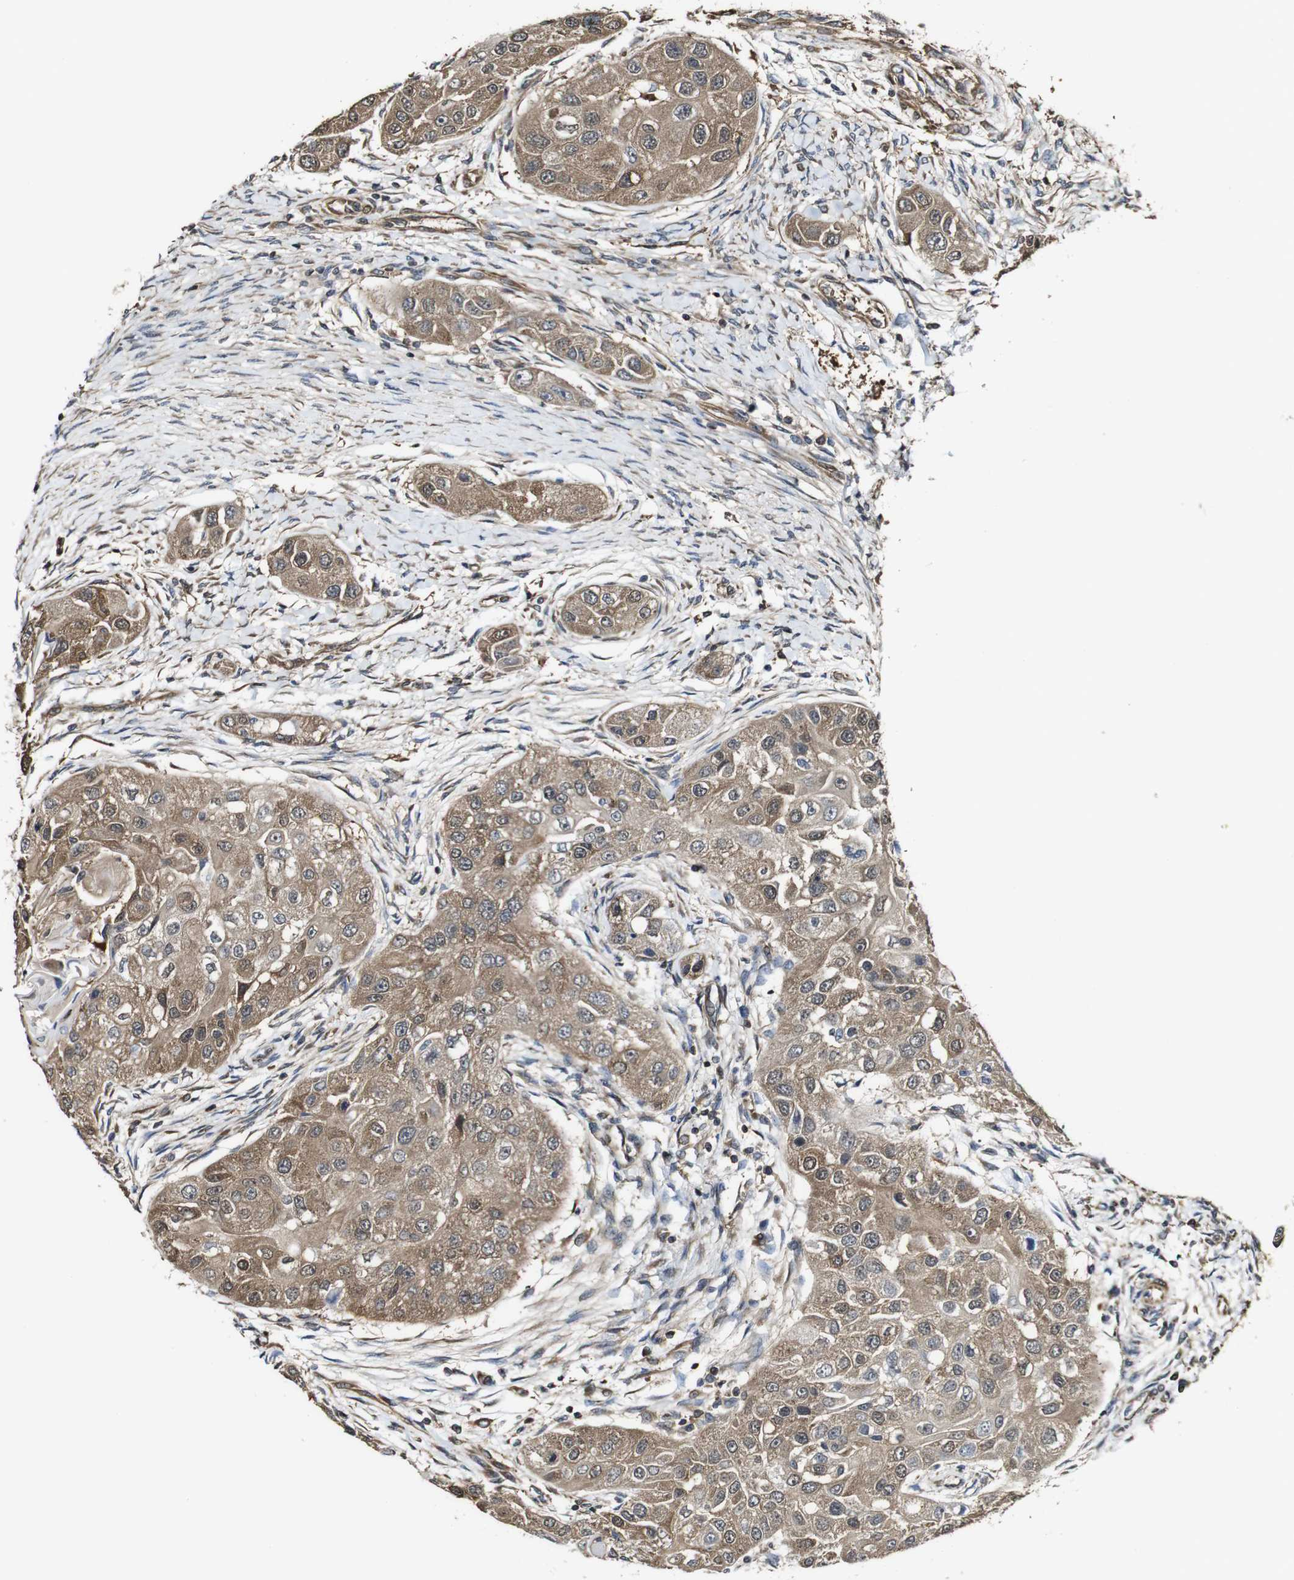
{"staining": {"intensity": "moderate", "quantity": ">75%", "location": "cytoplasmic/membranous"}, "tissue": "head and neck cancer", "cell_type": "Tumor cells", "image_type": "cancer", "snomed": [{"axis": "morphology", "description": "Normal tissue, NOS"}, {"axis": "morphology", "description": "Squamous cell carcinoma, NOS"}, {"axis": "topography", "description": "Skeletal muscle"}, {"axis": "topography", "description": "Head-Neck"}], "caption": "Immunohistochemistry (DAB (3,3'-diaminobenzidine)) staining of head and neck squamous cell carcinoma demonstrates moderate cytoplasmic/membranous protein expression in approximately >75% of tumor cells.", "gene": "PTPRR", "patient": {"sex": "male", "age": 51}}